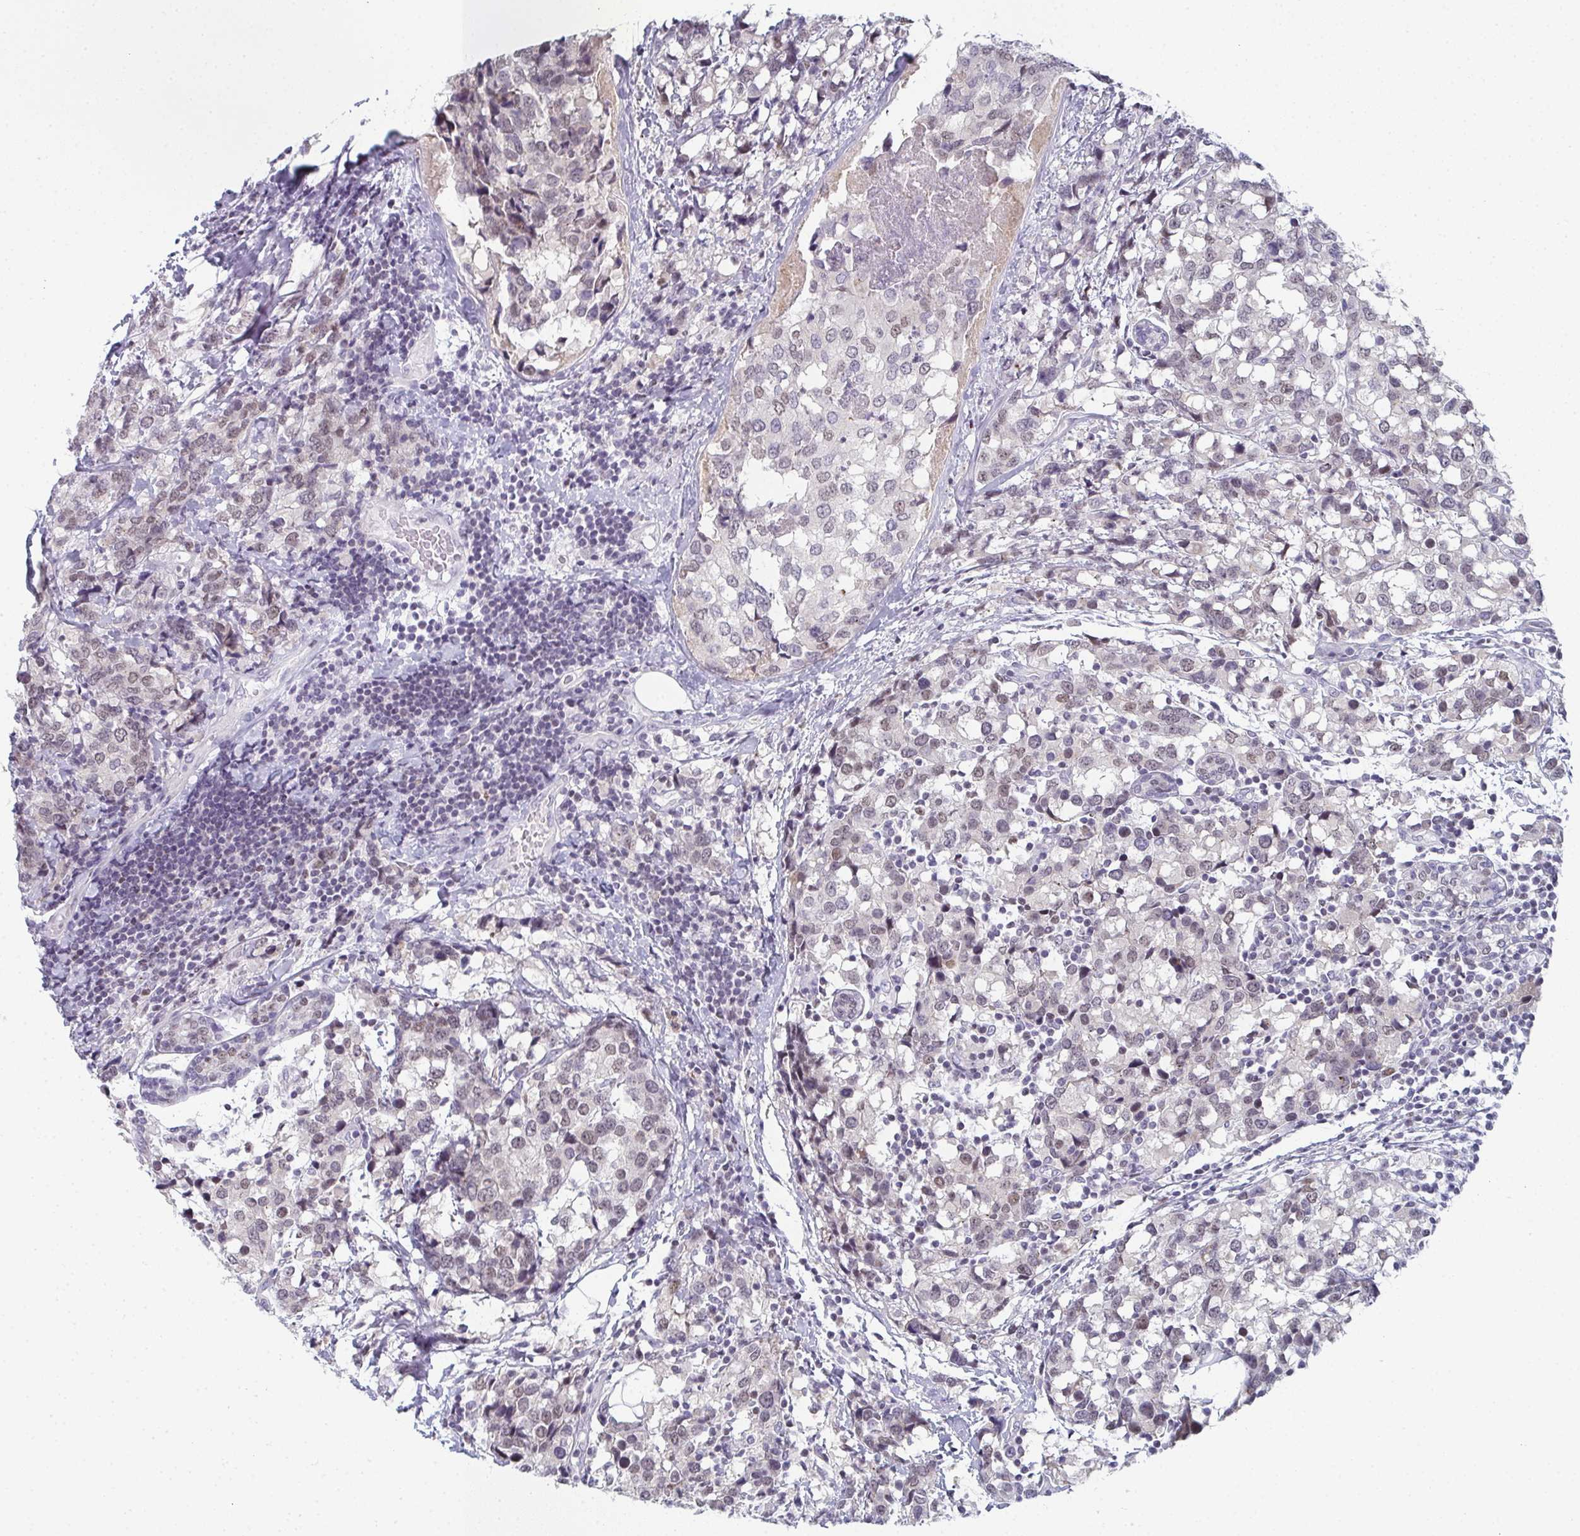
{"staining": {"intensity": "weak", "quantity": "<25%", "location": "nuclear"}, "tissue": "breast cancer", "cell_type": "Tumor cells", "image_type": "cancer", "snomed": [{"axis": "morphology", "description": "Lobular carcinoma"}, {"axis": "topography", "description": "Breast"}], "caption": "Photomicrograph shows no significant protein staining in tumor cells of breast cancer.", "gene": "PYCR3", "patient": {"sex": "female", "age": 59}}